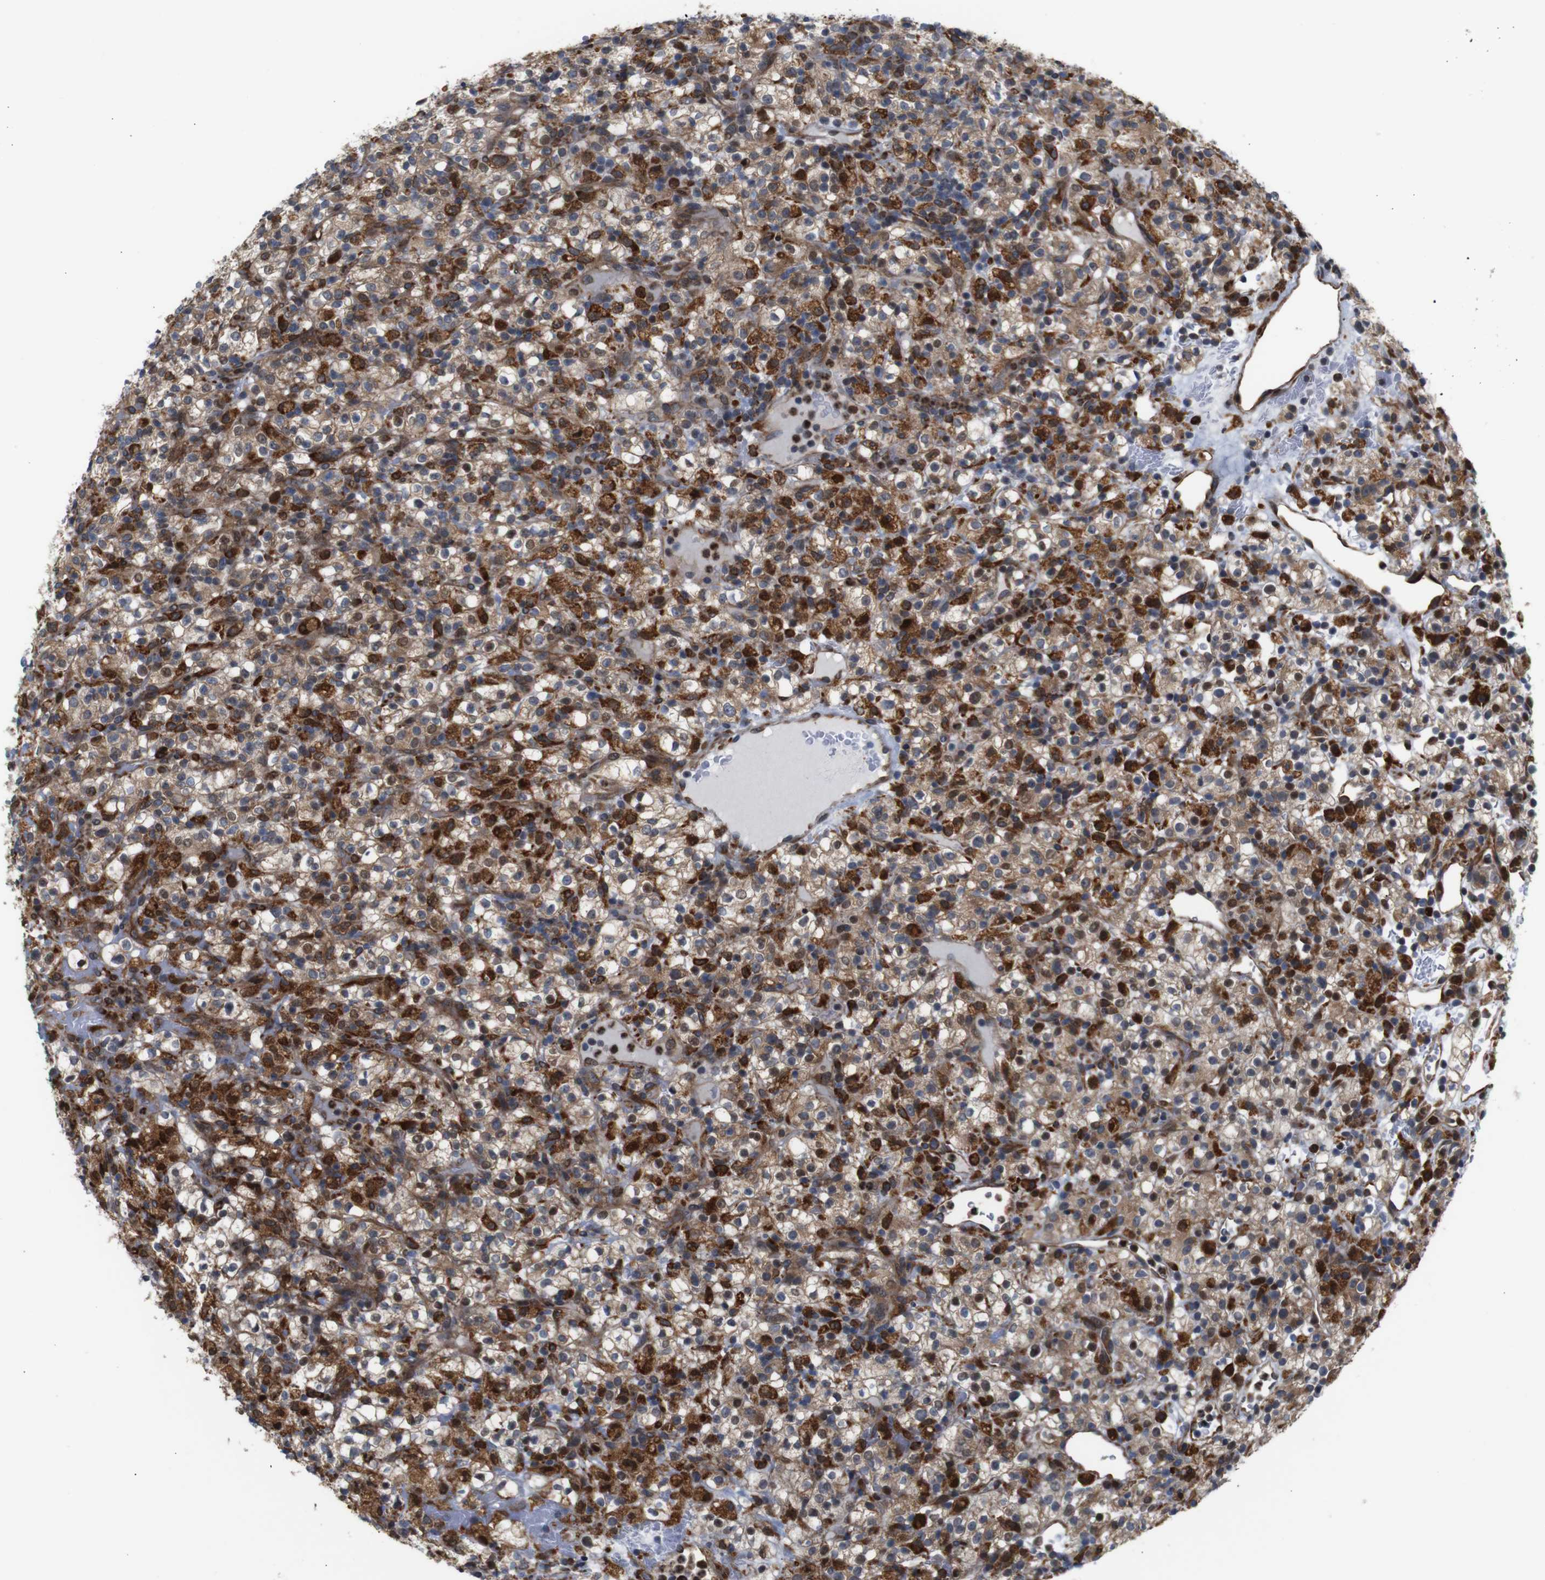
{"staining": {"intensity": "moderate", "quantity": ">75%", "location": "cytoplasmic/membranous"}, "tissue": "renal cancer", "cell_type": "Tumor cells", "image_type": "cancer", "snomed": [{"axis": "morphology", "description": "Normal tissue, NOS"}, {"axis": "morphology", "description": "Adenocarcinoma, NOS"}, {"axis": "topography", "description": "Kidney"}], "caption": "Renal cancer (adenocarcinoma) tissue demonstrates moderate cytoplasmic/membranous staining in approximately >75% of tumor cells", "gene": "PTPN1", "patient": {"sex": "female", "age": 72}}